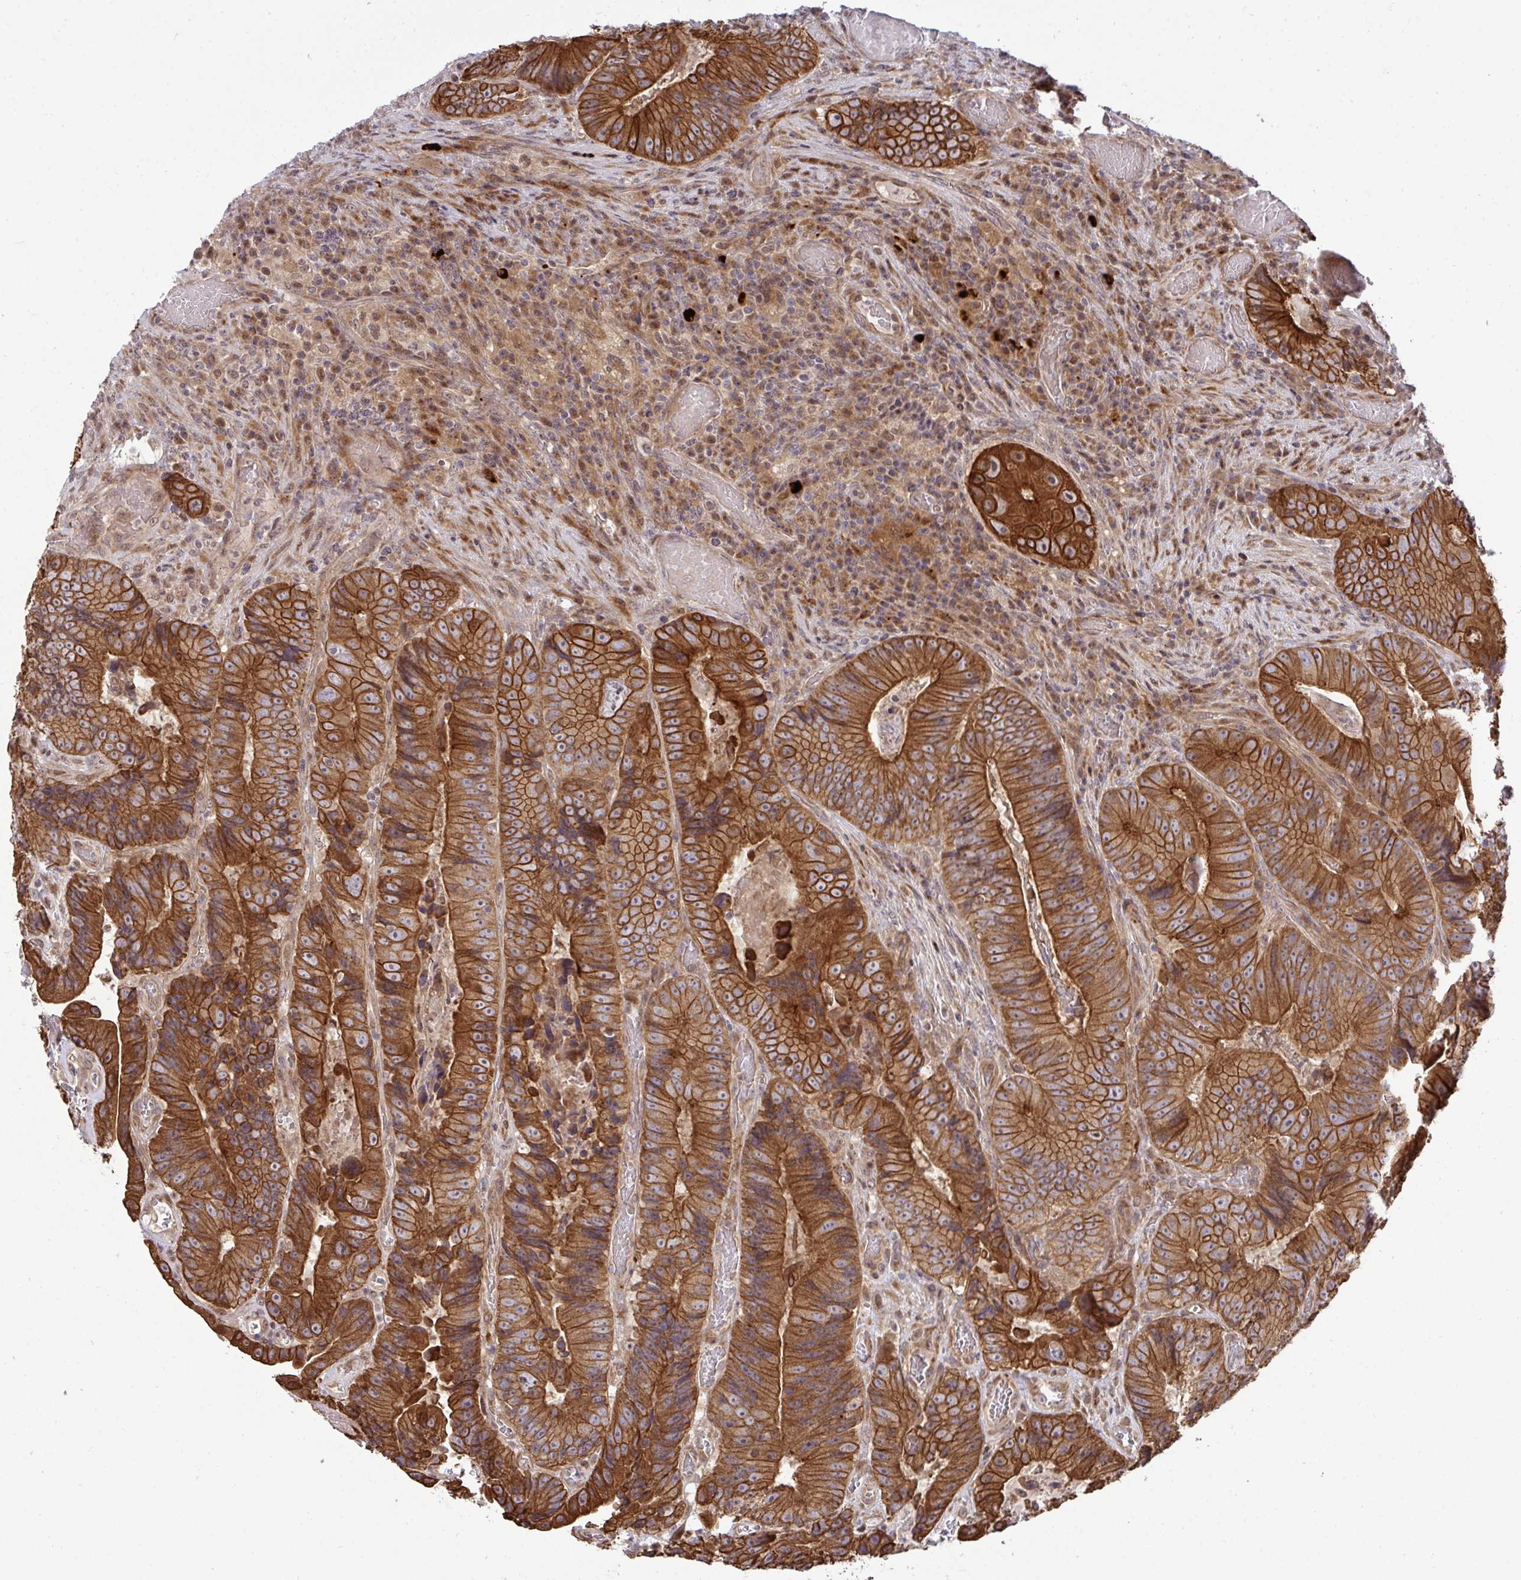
{"staining": {"intensity": "strong", "quantity": ">75%", "location": "cytoplasmic/membranous"}, "tissue": "colorectal cancer", "cell_type": "Tumor cells", "image_type": "cancer", "snomed": [{"axis": "morphology", "description": "Adenocarcinoma, NOS"}, {"axis": "topography", "description": "Colon"}], "caption": "High-magnification brightfield microscopy of colorectal adenocarcinoma stained with DAB (3,3'-diaminobenzidine) (brown) and counterstained with hematoxylin (blue). tumor cells exhibit strong cytoplasmic/membranous expression is seen in about>75% of cells. Nuclei are stained in blue.", "gene": "TRIM44", "patient": {"sex": "female", "age": 86}}